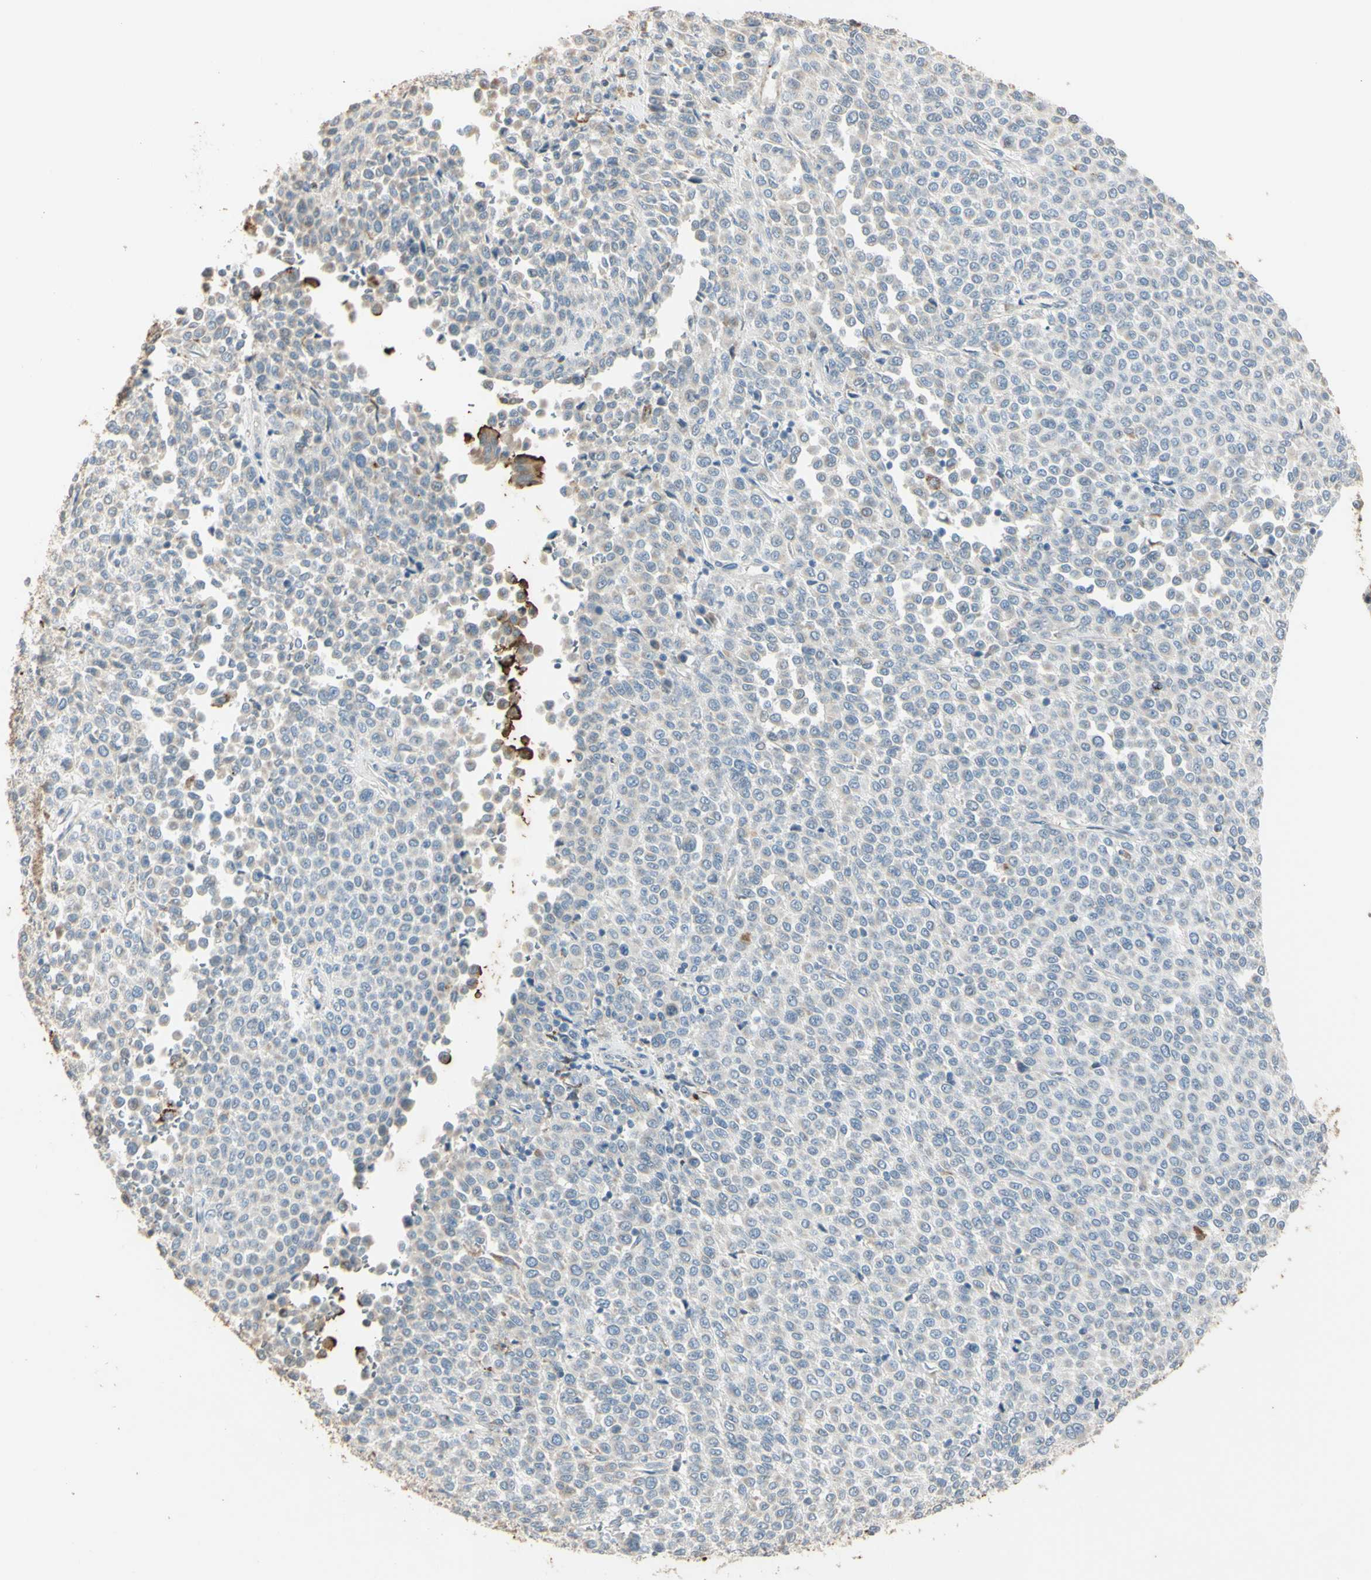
{"staining": {"intensity": "negative", "quantity": "none", "location": "none"}, "tissue": "melanoma", "cell_type": "Tumor cells", "image_type": "cancer", "snomed": [{"axis": "morphology", "description": "Malignant melanoma, Metastatic site"}, {"axis": "topography", "description": "Pancreas"}], "caption": "Tumor cells show no significant protein expression in malignant melanoma (metastatic site).", "gene": "ANGPTL1", "patient": {"sex": "female", "age": 30}}